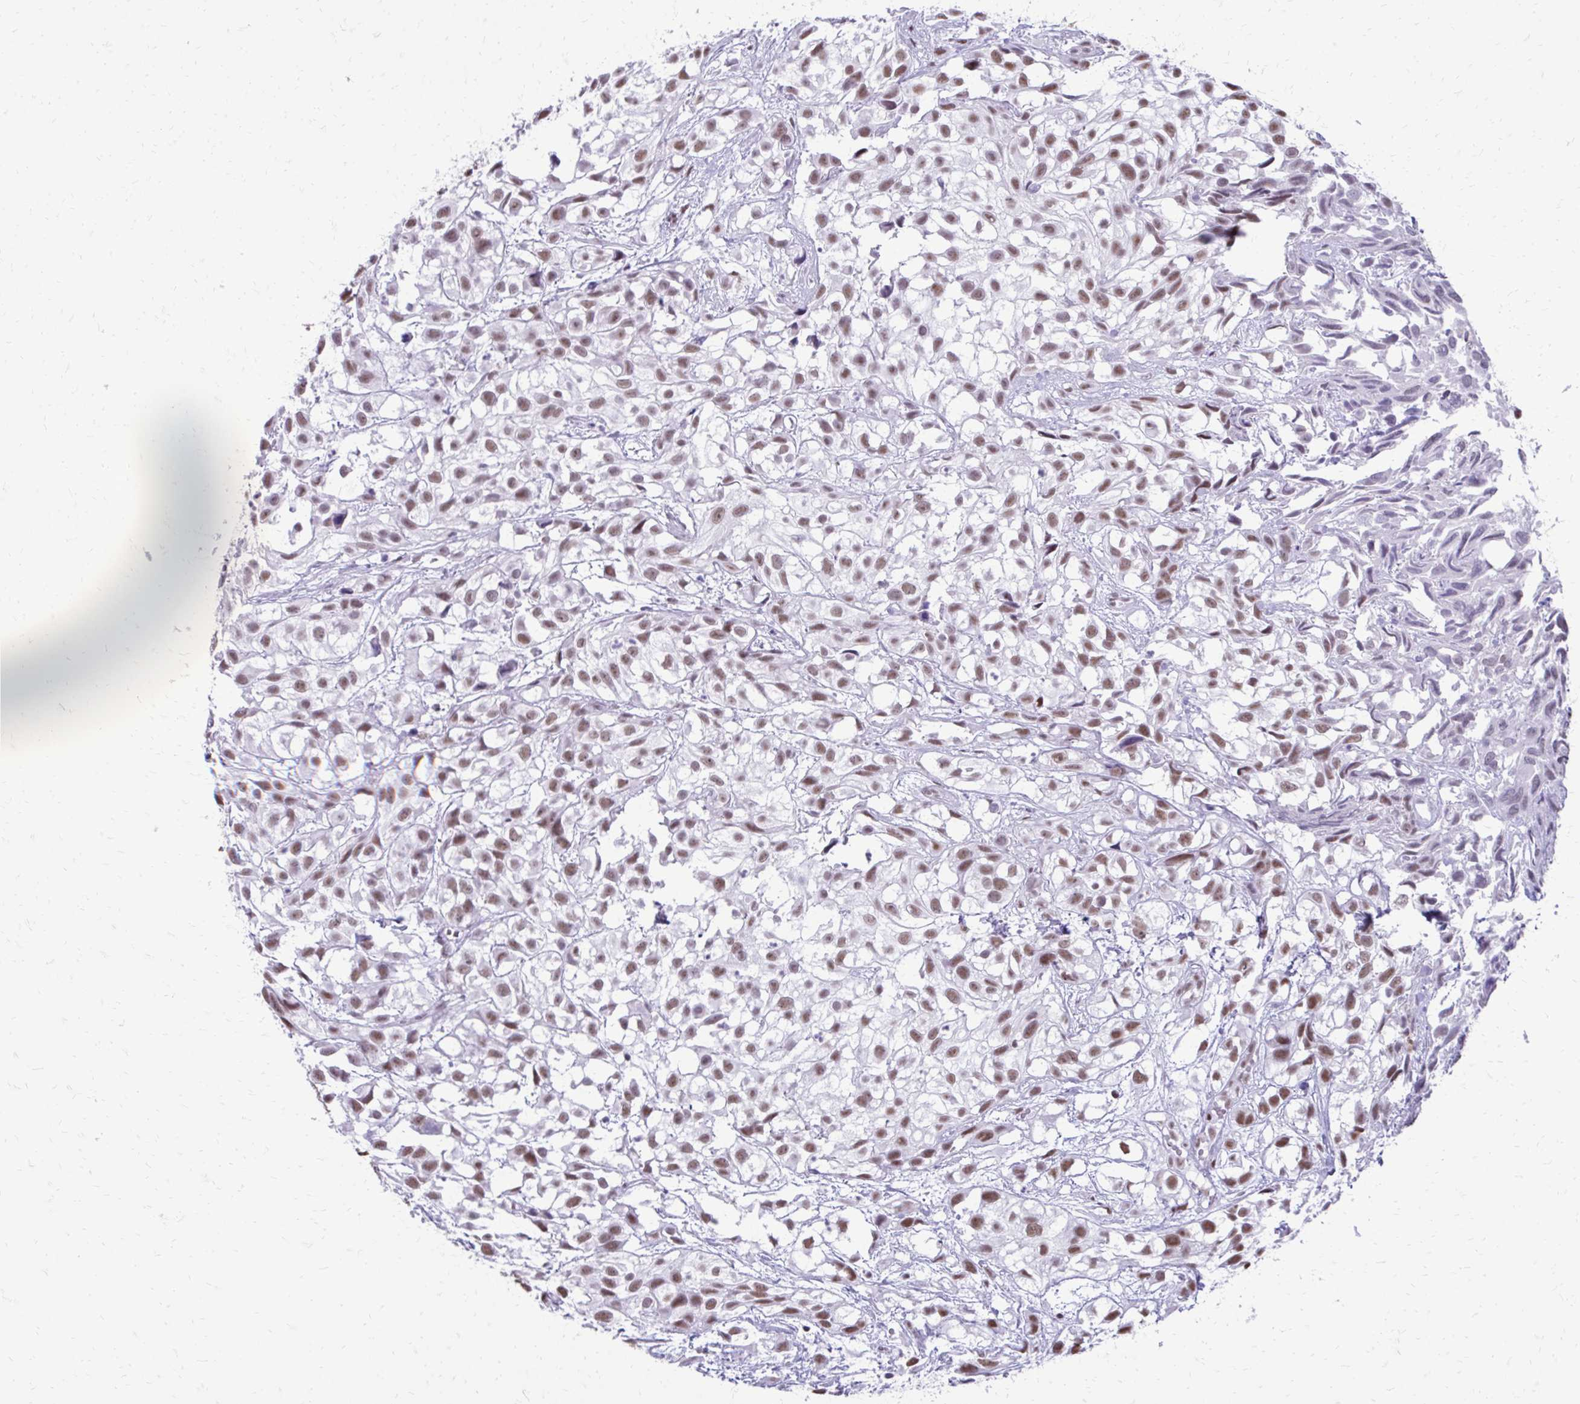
{"staining": {"intensity": "weak", "quantity": ">75%", "location": "nuclear"}, "tissue": "urothelial cancer", "cell_type": "Tumor cells", "image_type": "cancer", "snomed": [{"axis": "morphology", "description": "Urothelial carcinoma, High grade"}, {"axis": "topography", "description": "Urinary bladder"}], "caption": "High-grade urothelial carcinoma stained with DAB immunohistochemistry (IHC) demonstrates low levels of weak nuclear staining in about >75% of tumor cells.", "gene": "SS18", "patient": {"sex": "male", "age": 56}}